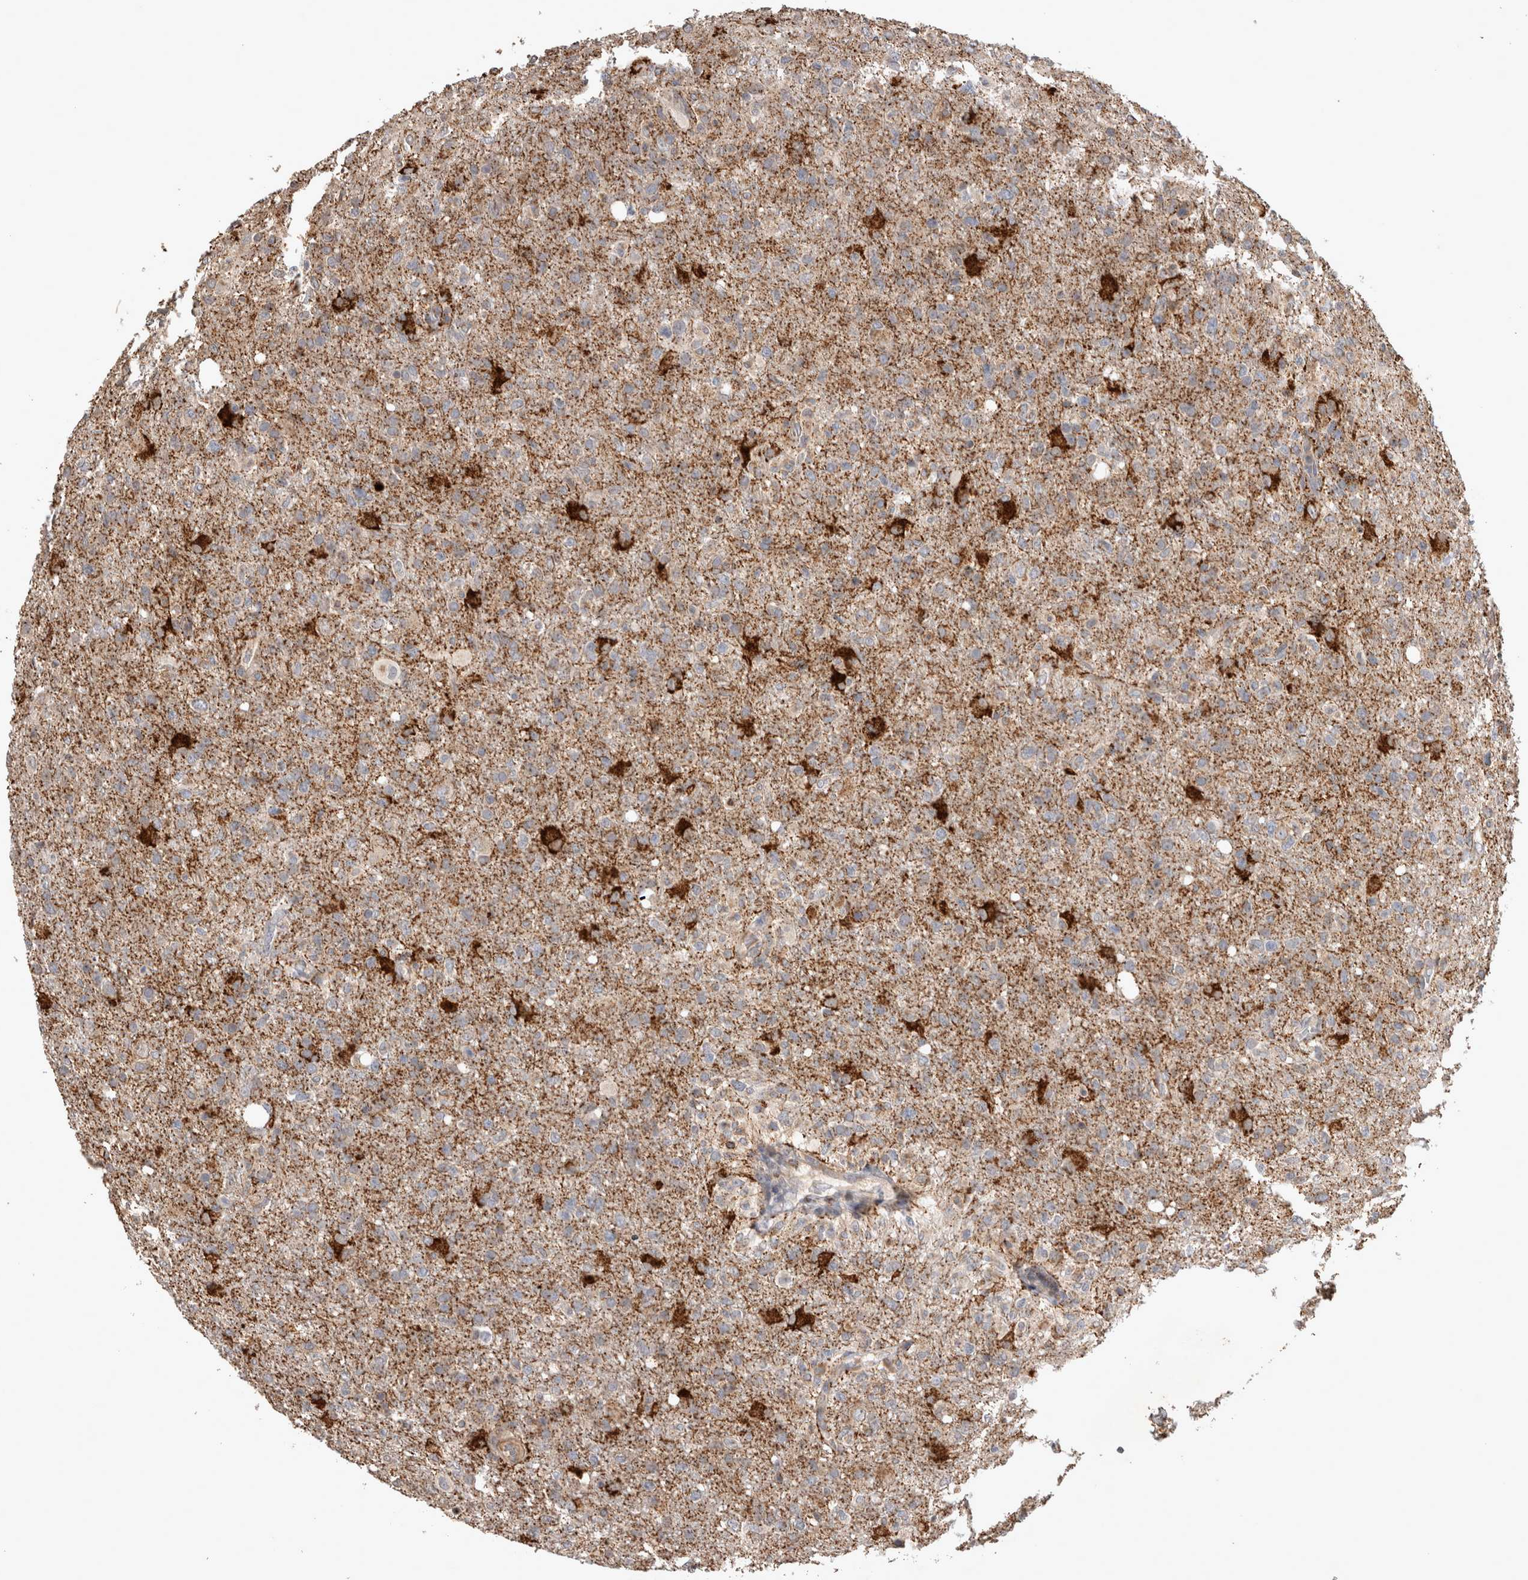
{"staining": {"intensity": "strong", "quantity": "<25%", "location": "cytoplasmic/membranous"}, "tissue": "glioma", "cell_type": "Tumor cells", "image_type": "cancer", "snomed": [{"axis": "morphology", "description": "Glioma, malignant, High grade"}, {"axis": "topography", "description": "Brain"}], "caption": "Glioma stained for a protein reveals strong cytoplasmic/membranous positivity in tumor cells. The staining was performed using DAB (3,3'-diaminobenzidine) to visualize the protein expression in brown, while the nuclei were stained in blue with hematoxylin (Magnification: 20x).", "gene": "SERAC1", "patient": {"sex": "female", "age": 57}}